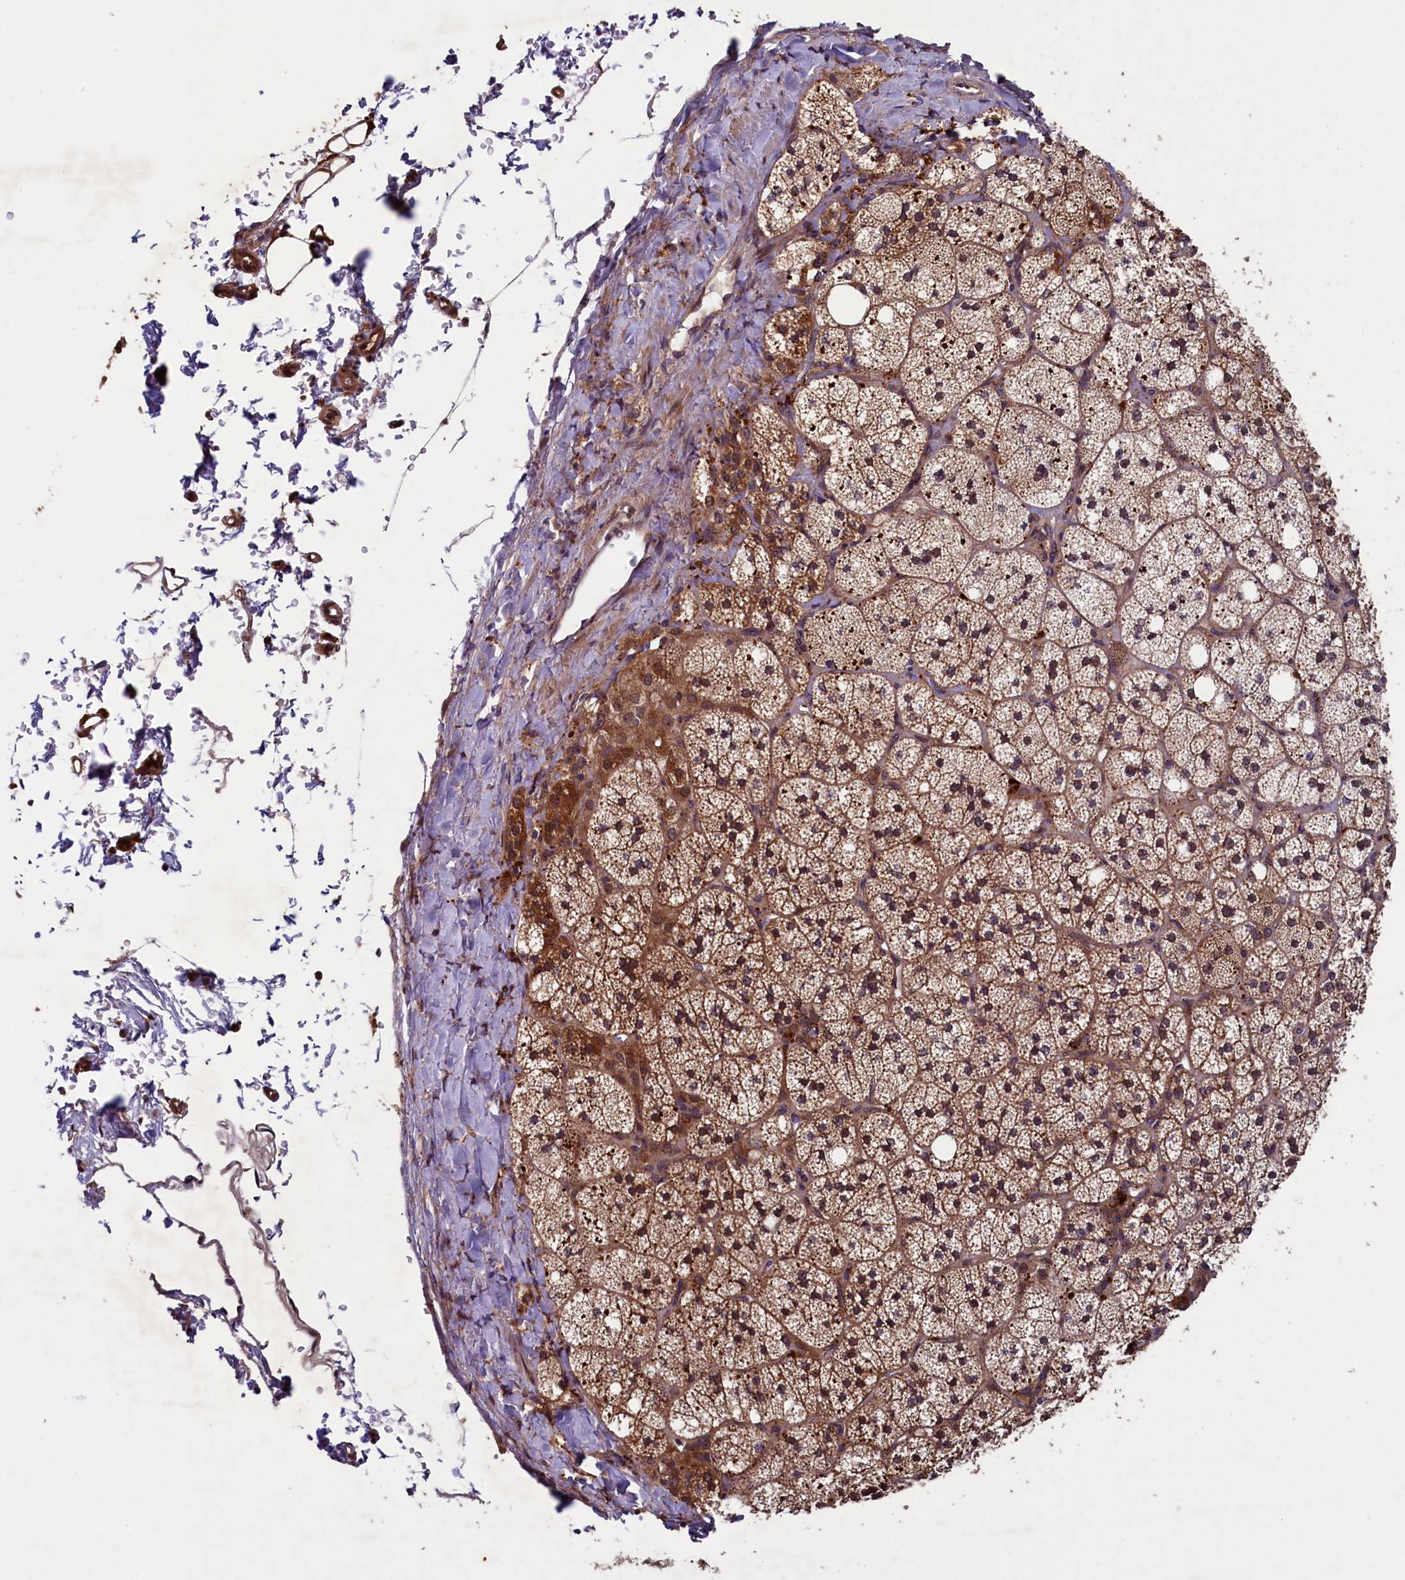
{"staining": {"intensity": "strong", "quantity": ">75%", "location": "cytoplasmic/membranous"}, "tissue": "adrenal gland", "cell_type": "Glandular cells", "image_type": "normal", "snomed": [{"axis": "morphology", "description": "Normal tissue, NOS"}, {"axis": "topography", "description": "Adrenal gland"}], "caption": "Benign adrenal gland reveals strong cytoplasmic/membranous staining in approximately >75% of glandular cells, visualized by immunohistochemistry.", "gene": "BLTP3B", "patient": {"sex": "male", "age": 61}}